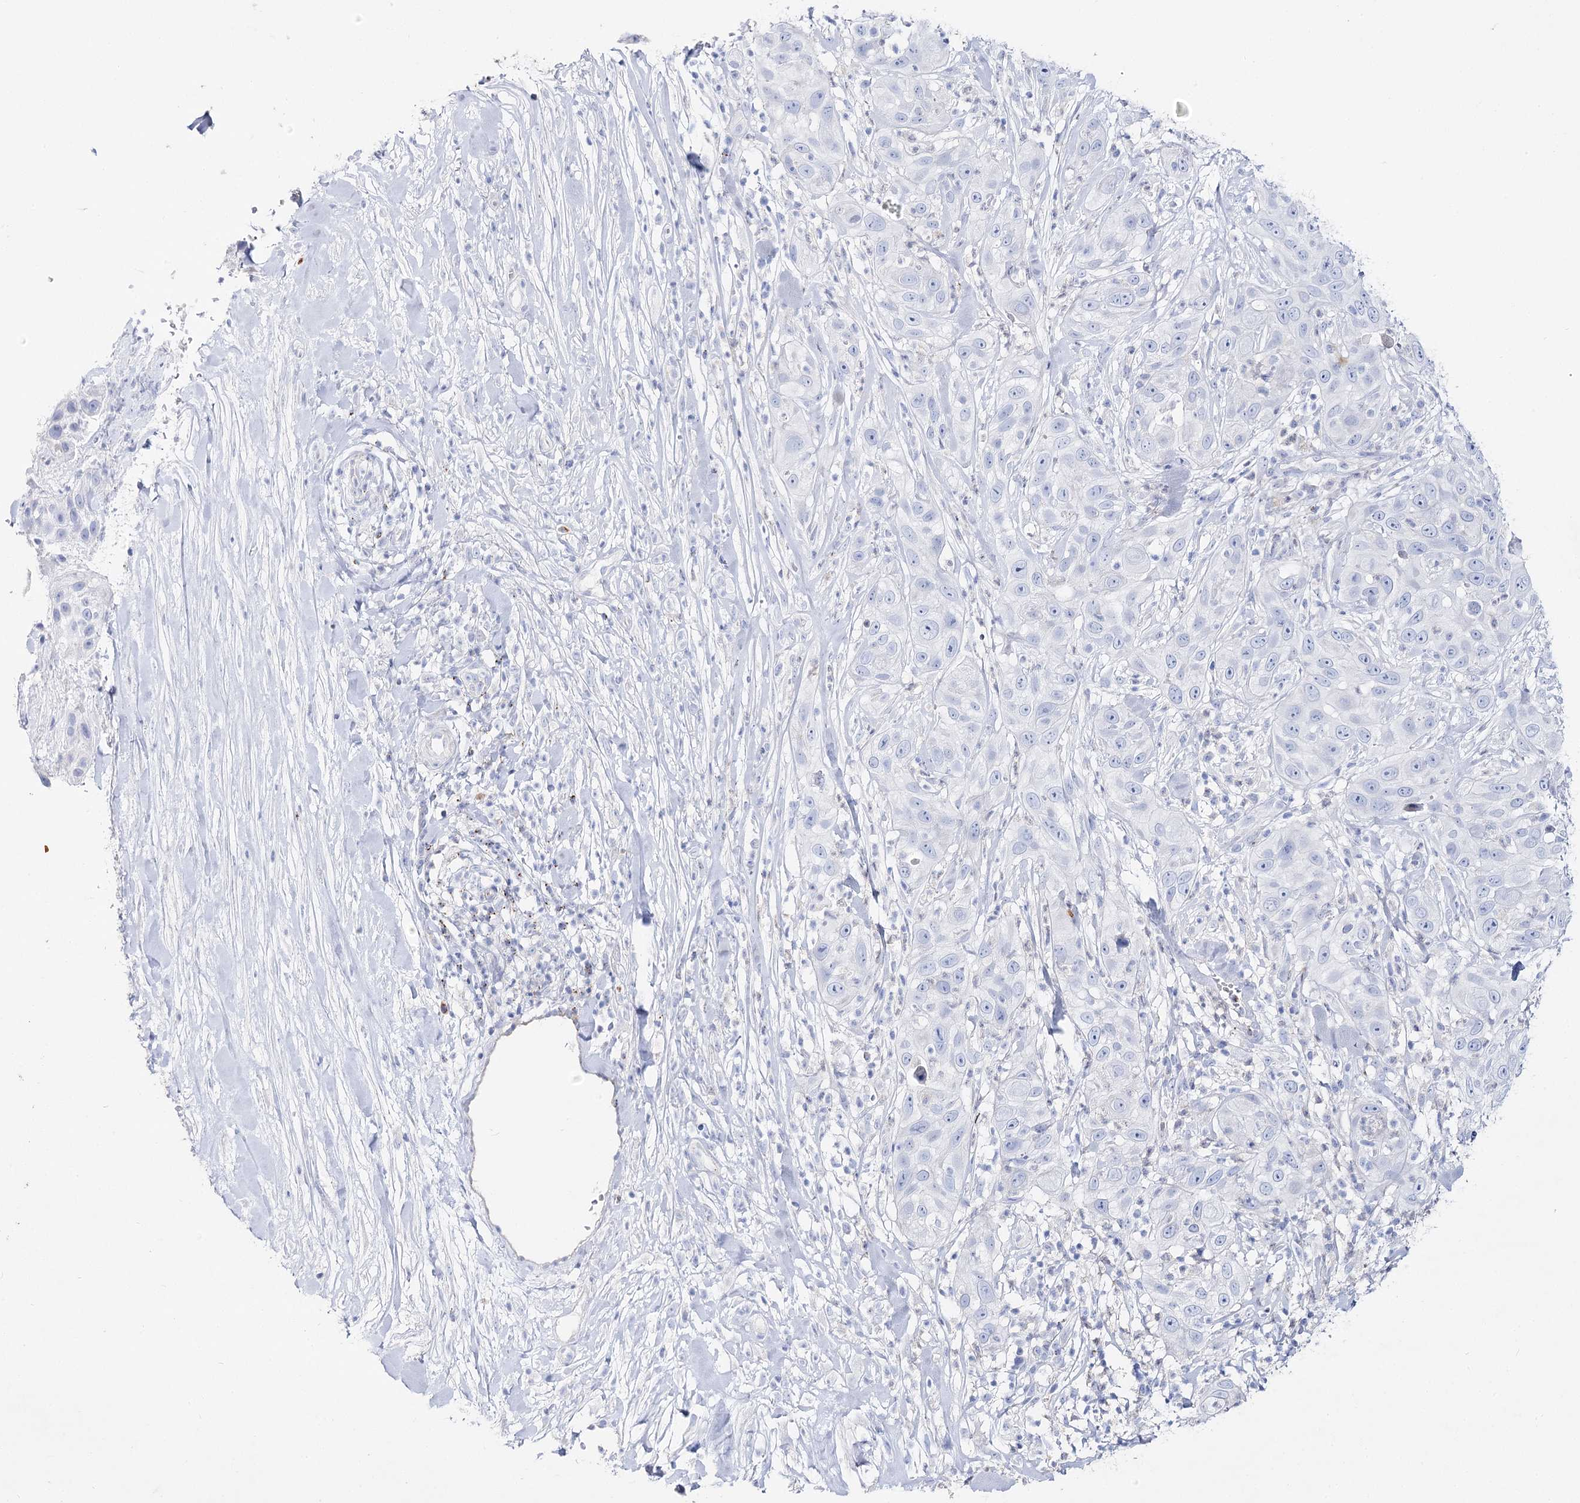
{"staining": {"intensity": "negative", "quantity": "none", "location": "none"}, "tissue": "skin cancer", "cell_type": "Tumor cells", "image_type": "cancer", "snomed": [{"axis": "morphology", "description": "Squamous cell carcinoma, NOS"}, {"axis": "topography", "description": "Skin"}], "caption": "Micrograph shows no significant protein positivity in tumor cells of skin cancer.", "gene": "SLC3A1", "patient": {"sex": "female", "age": 44}}